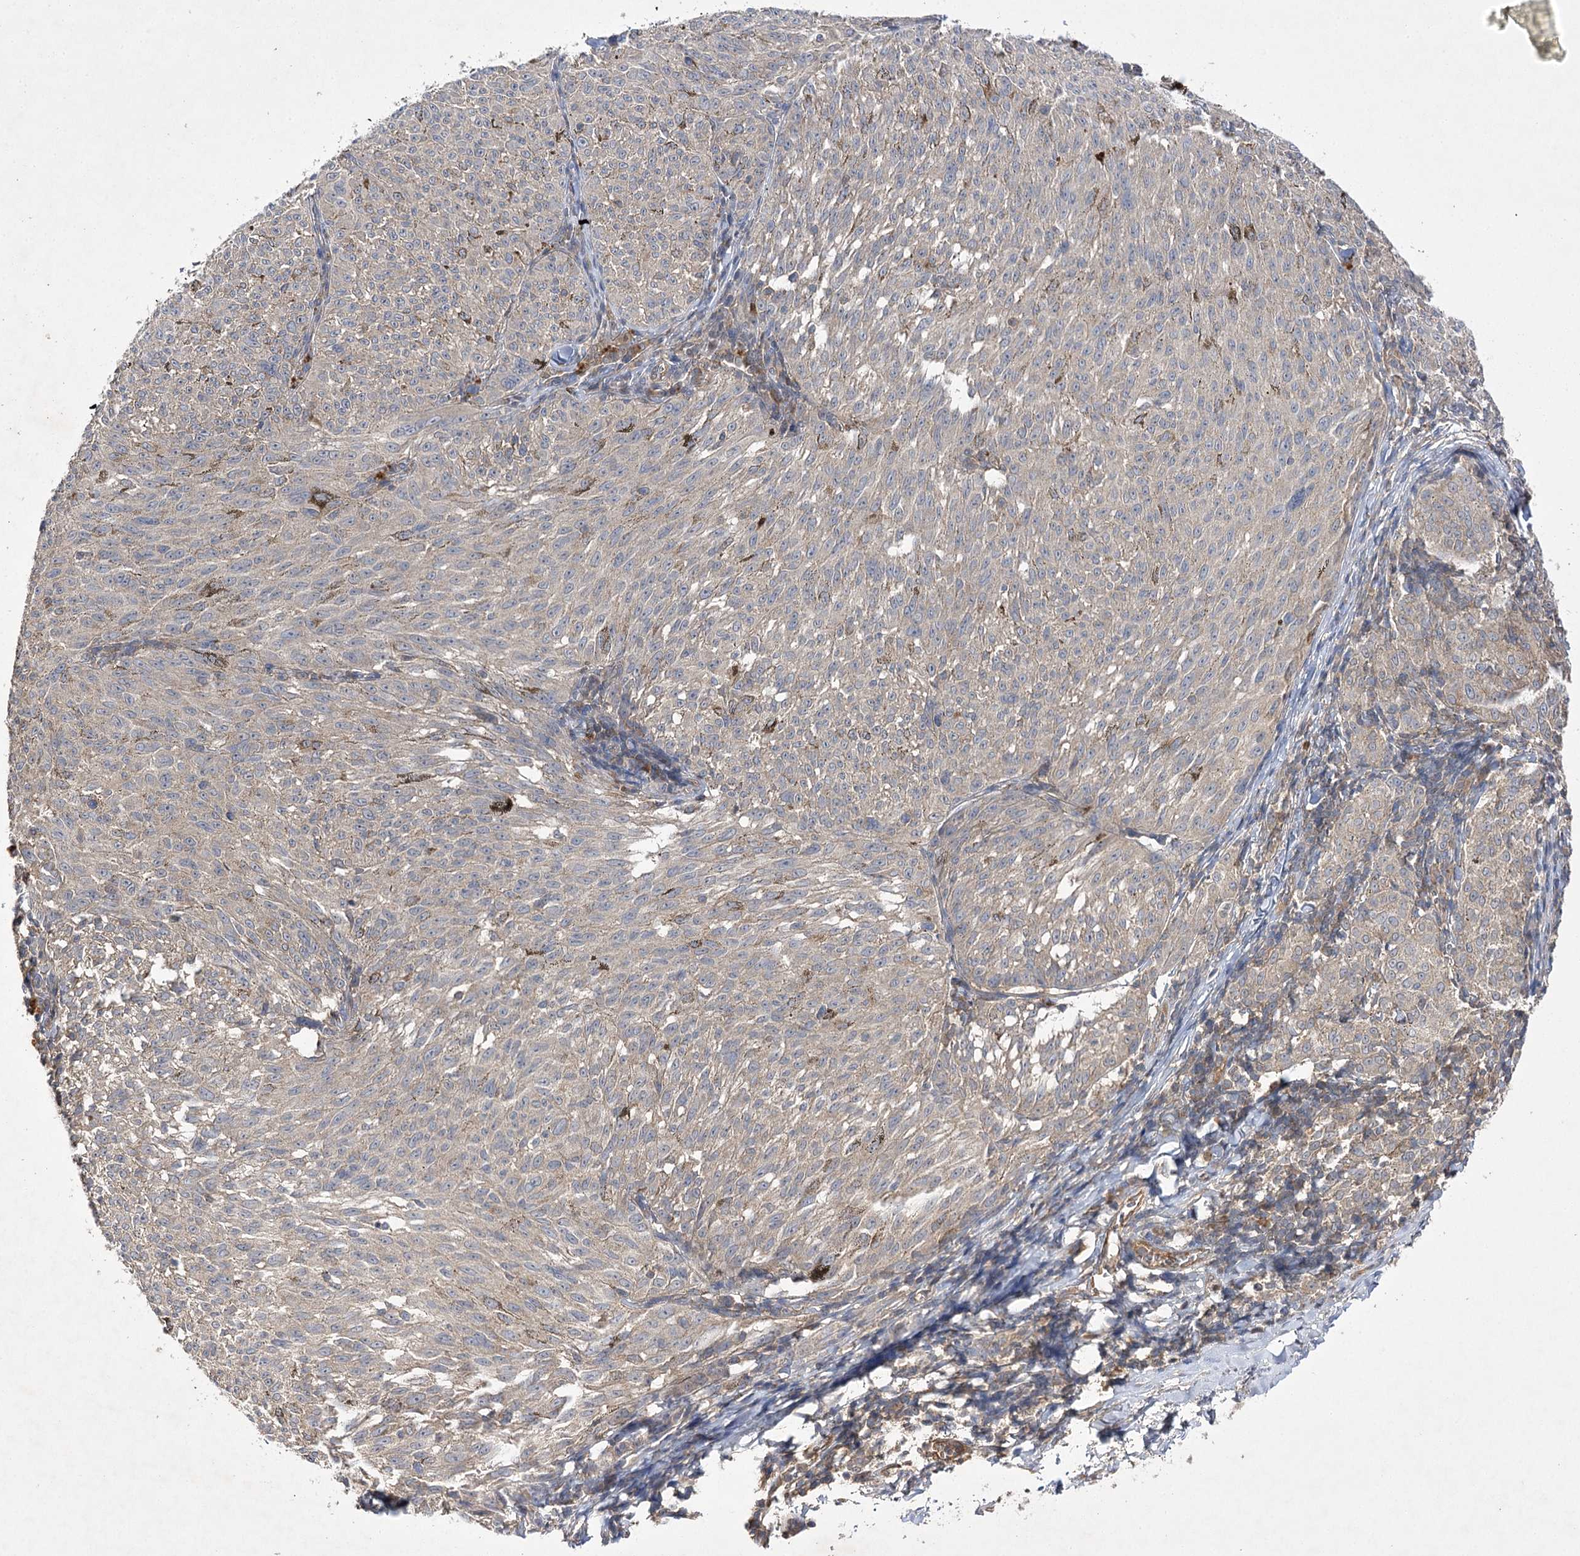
{"staining": {"intensity": "negative", "quantity": "none", "location": "none"}, "tissue": "melanoma", "cell_type": "Tumor cells", "image_type": "cancer", "snomed": [{"axis": "morphology", "description": "Malignant melanoma, NOS"}, {"axis": "topography", "description": "Skin"}], "caption": "Human malignant melanoma stained for a protein using IHC shows no positivity in tumor cells.", "gene": "BCR", "patient": {"sex": "female", "age": 72}}